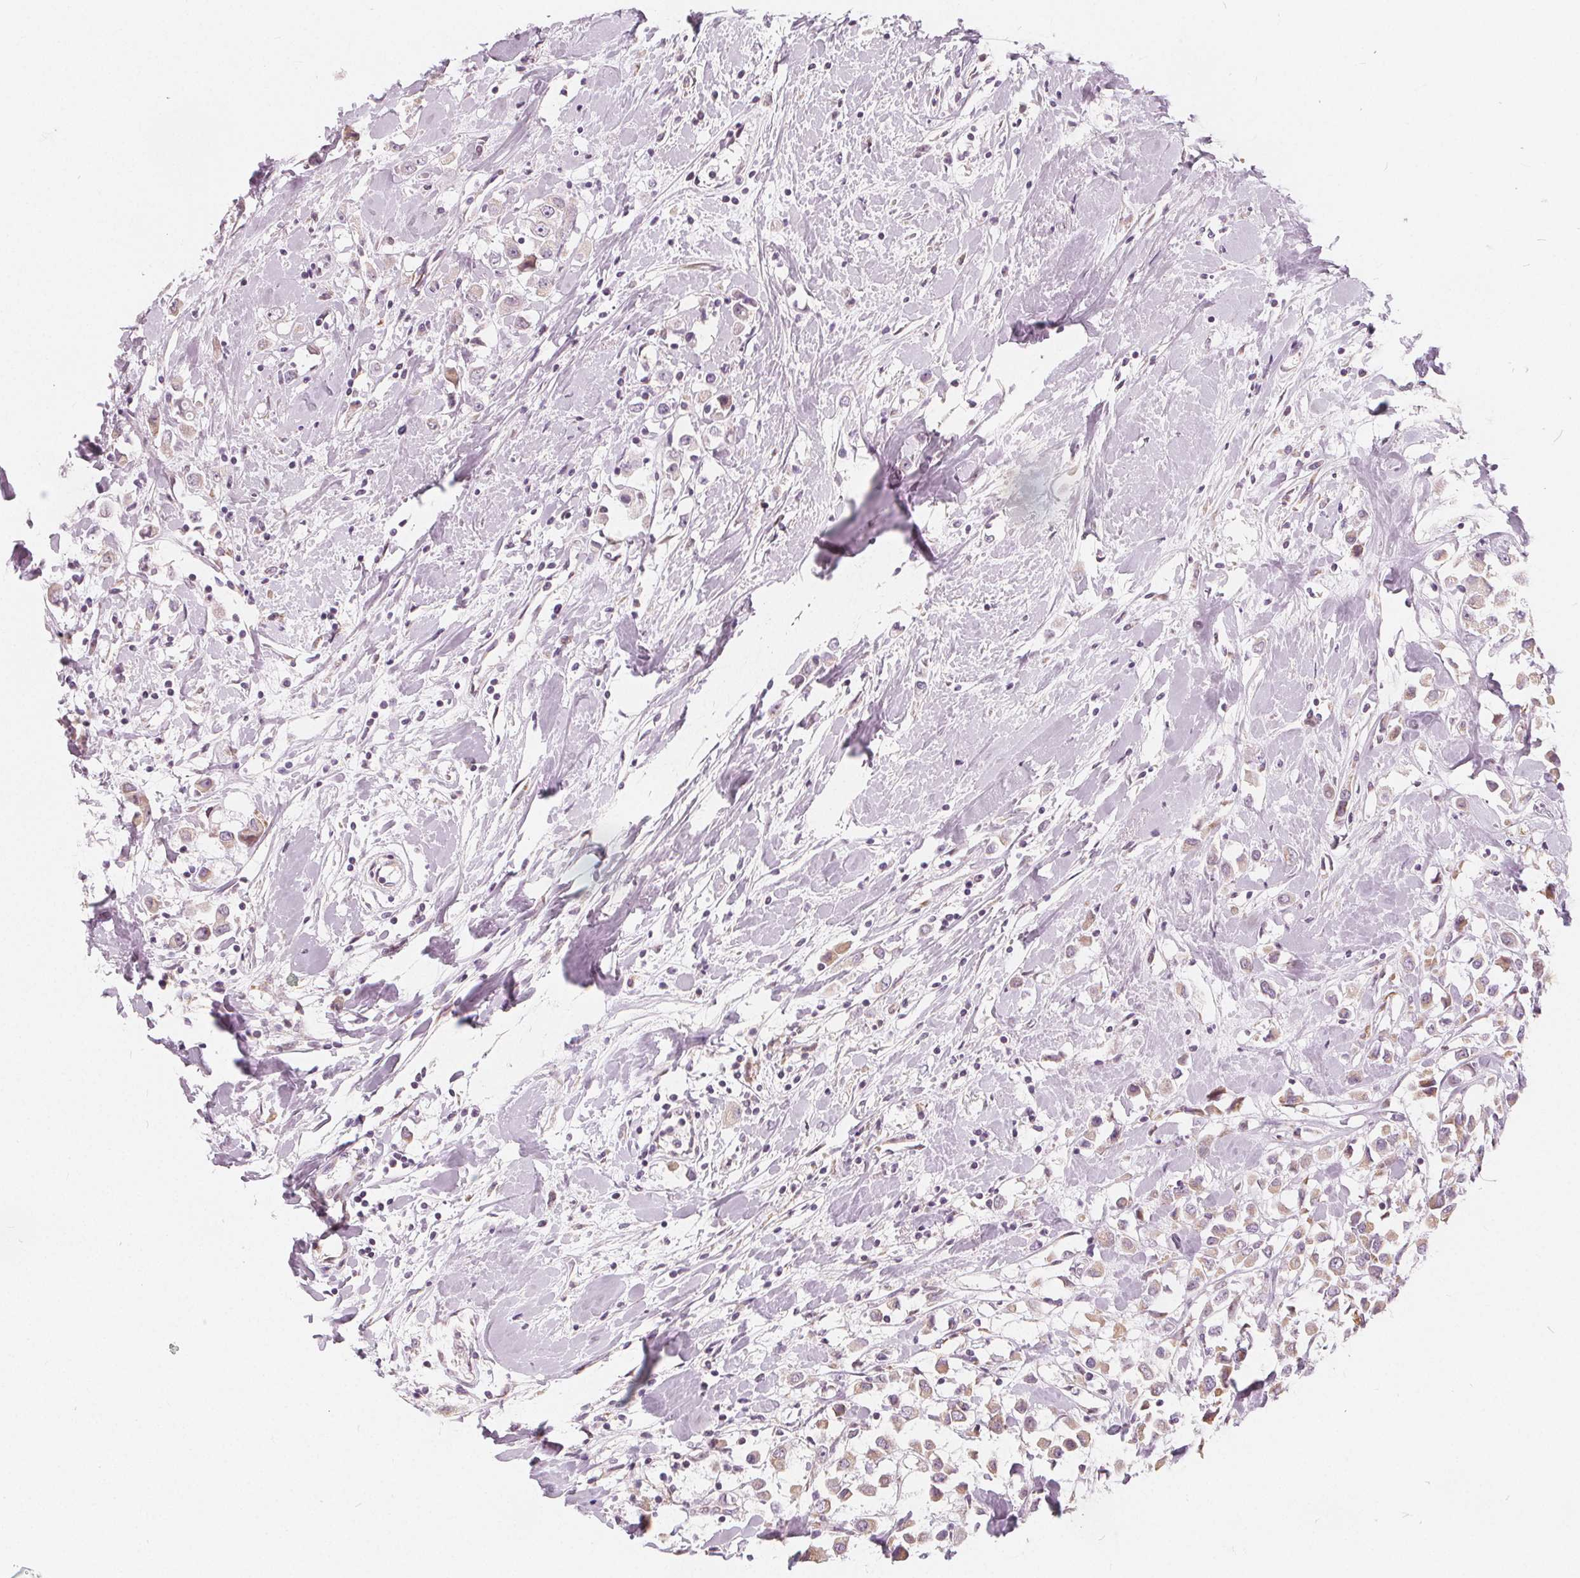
{"staining": {"intensity": "weak", "quantity": "25%-75%", "location": "cytoplasmic/membranous"}, "tissue": "breast cancer", "cell_type": "Tumor cells", "image_type": "cancer", "snomed": [{"axis": "morphology", "description": "Duct carcinoma"}, {"axis": "topography", "description": "Breast"}], "caption": "IHC micrograph of breast infiltrating ductal carcinoma stained for a protein (brown), which reveals low levels of weak cytoplasmic/membranous expression in approximately 25%-75% of tumor cells.", "gene": "NUP210L", "patient": {"sex": "female", "age": 61}}